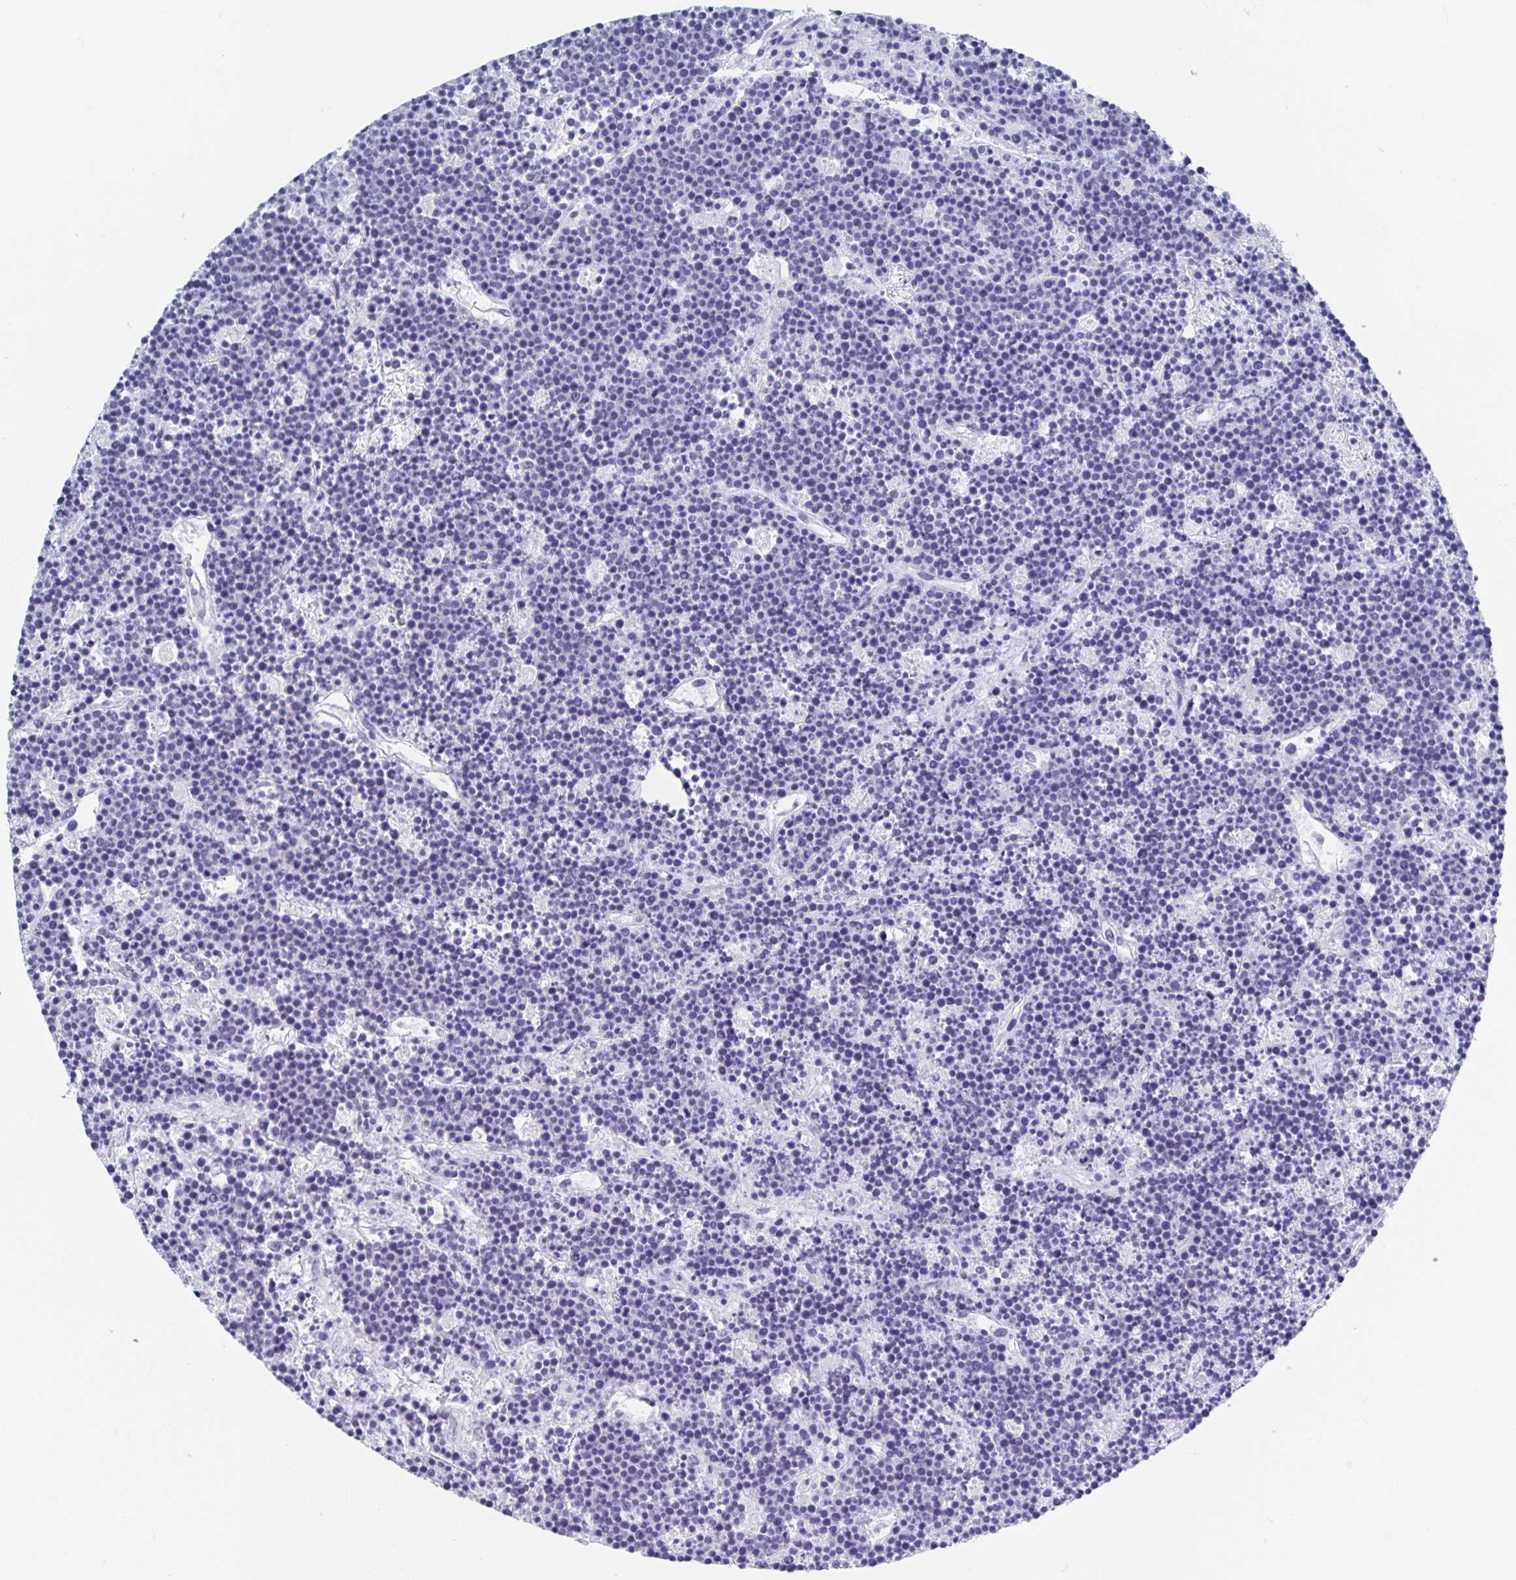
{"staining": {"intensity": "negative", "quantity": "none", "location": "none"}, "tissue": "lymphoma", "cell_type": "Tumor cells", "image_type": "cancer", "snomed": [{"axis": "morphology", "description": "Malignant lymphoma, non-Hodgkin's type, High grade"}, {"axis": "topography", "description": "Ovary"}], "caption": "Immunohistochemistry (IHC) of human lymphoma reveals no expression in tumor cells.", "gene": "DMBT1", "patient": {"sex": "female", "age": 56}}